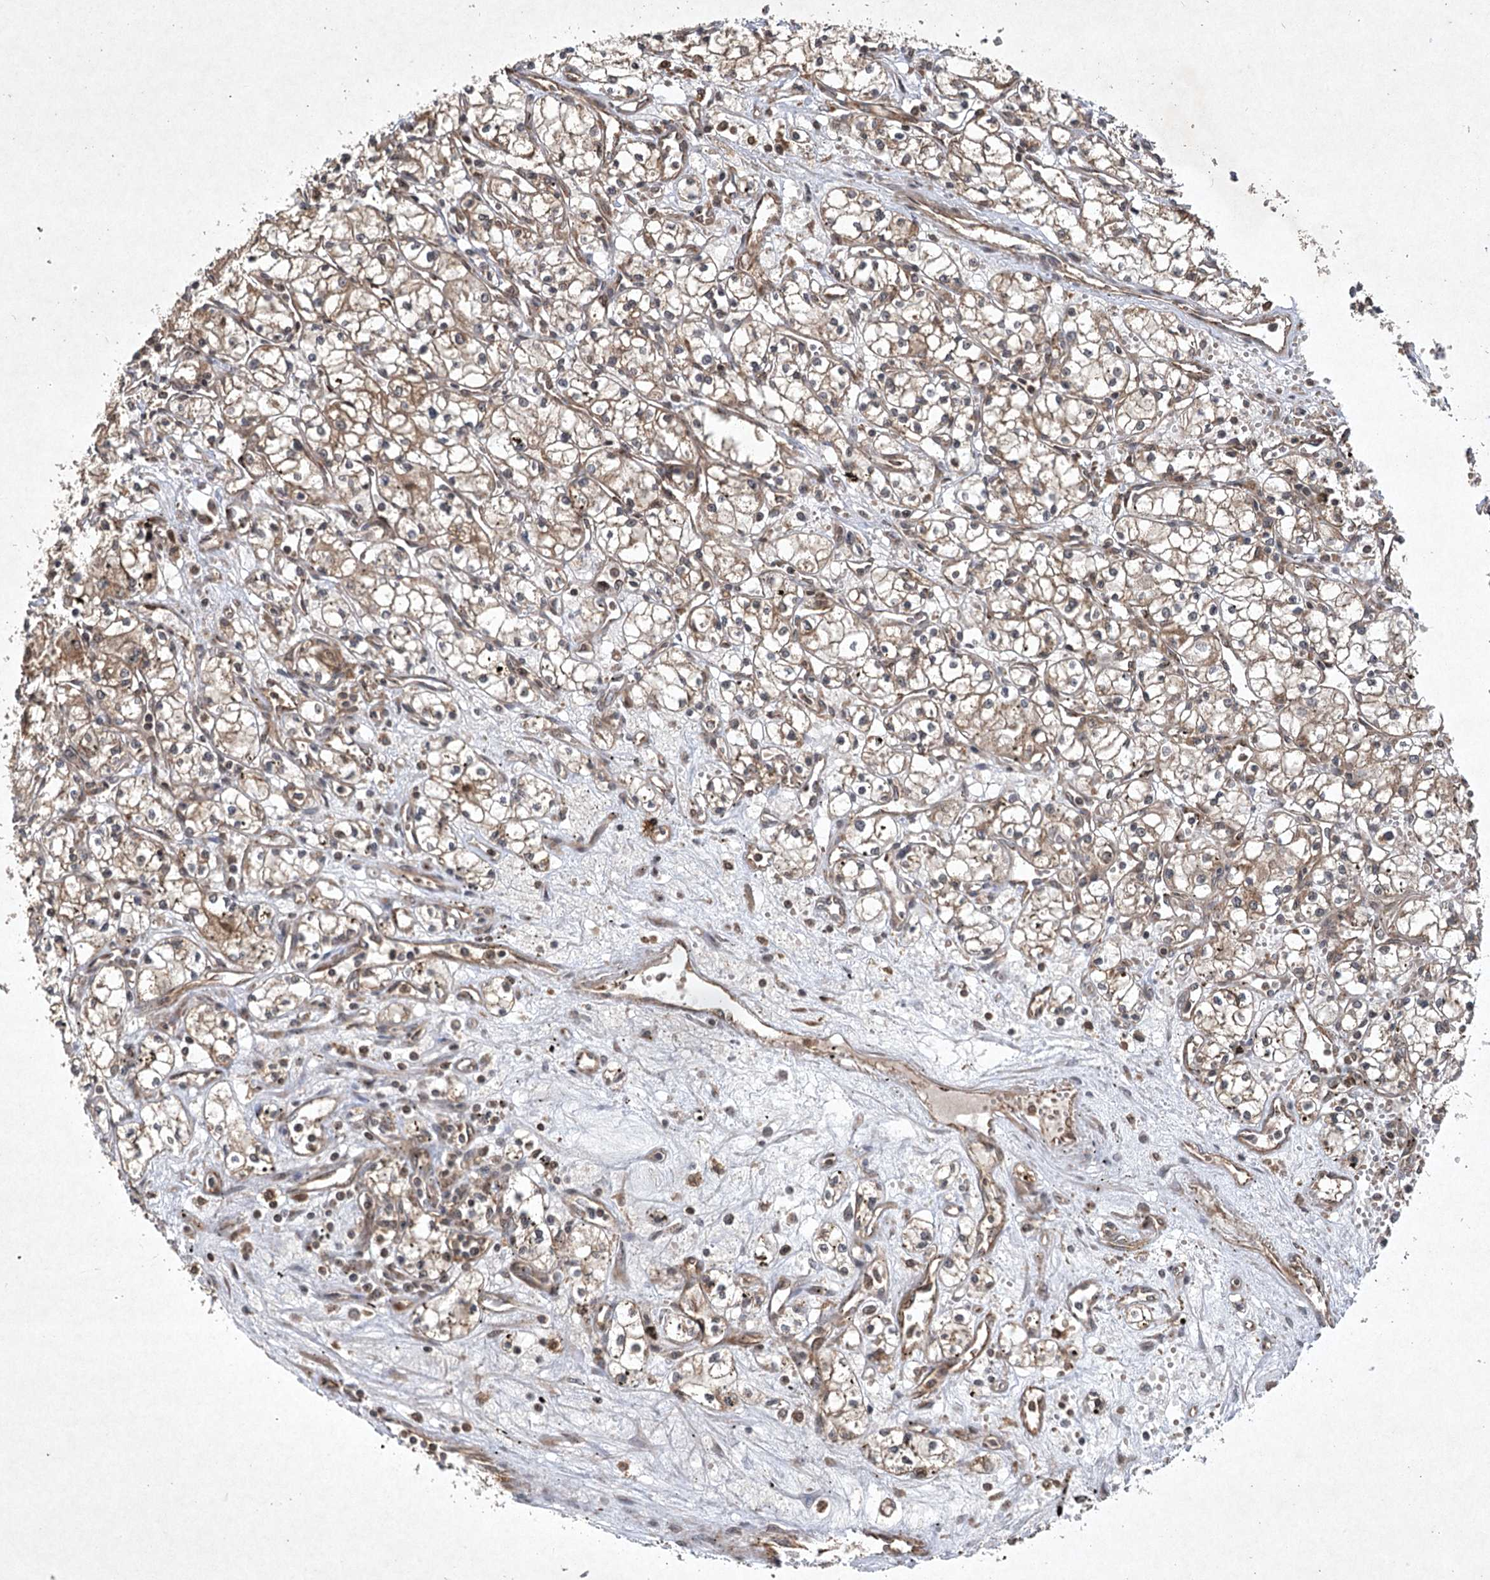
{"staining": {"intensity": "weak", "quantity": ">75%", "location": "cytoplasmic/membranous"}, "tissue": "renal cancer", "cell_type": "Tumor cells", "image_type": "cancer", "snomed": [{"axis": "morphology", "description": "Adenocarcinoma, NOS"}, {"axis": "topography", "description": "Kidney"}], "caption": "Renal cancer (adenocarcinoma) tissue shows weak cytoplasmic/membranous positivity in about >75% of tumor cells", "gene": "INSIG2", "patient": {"sex": "male", "age": 59}}